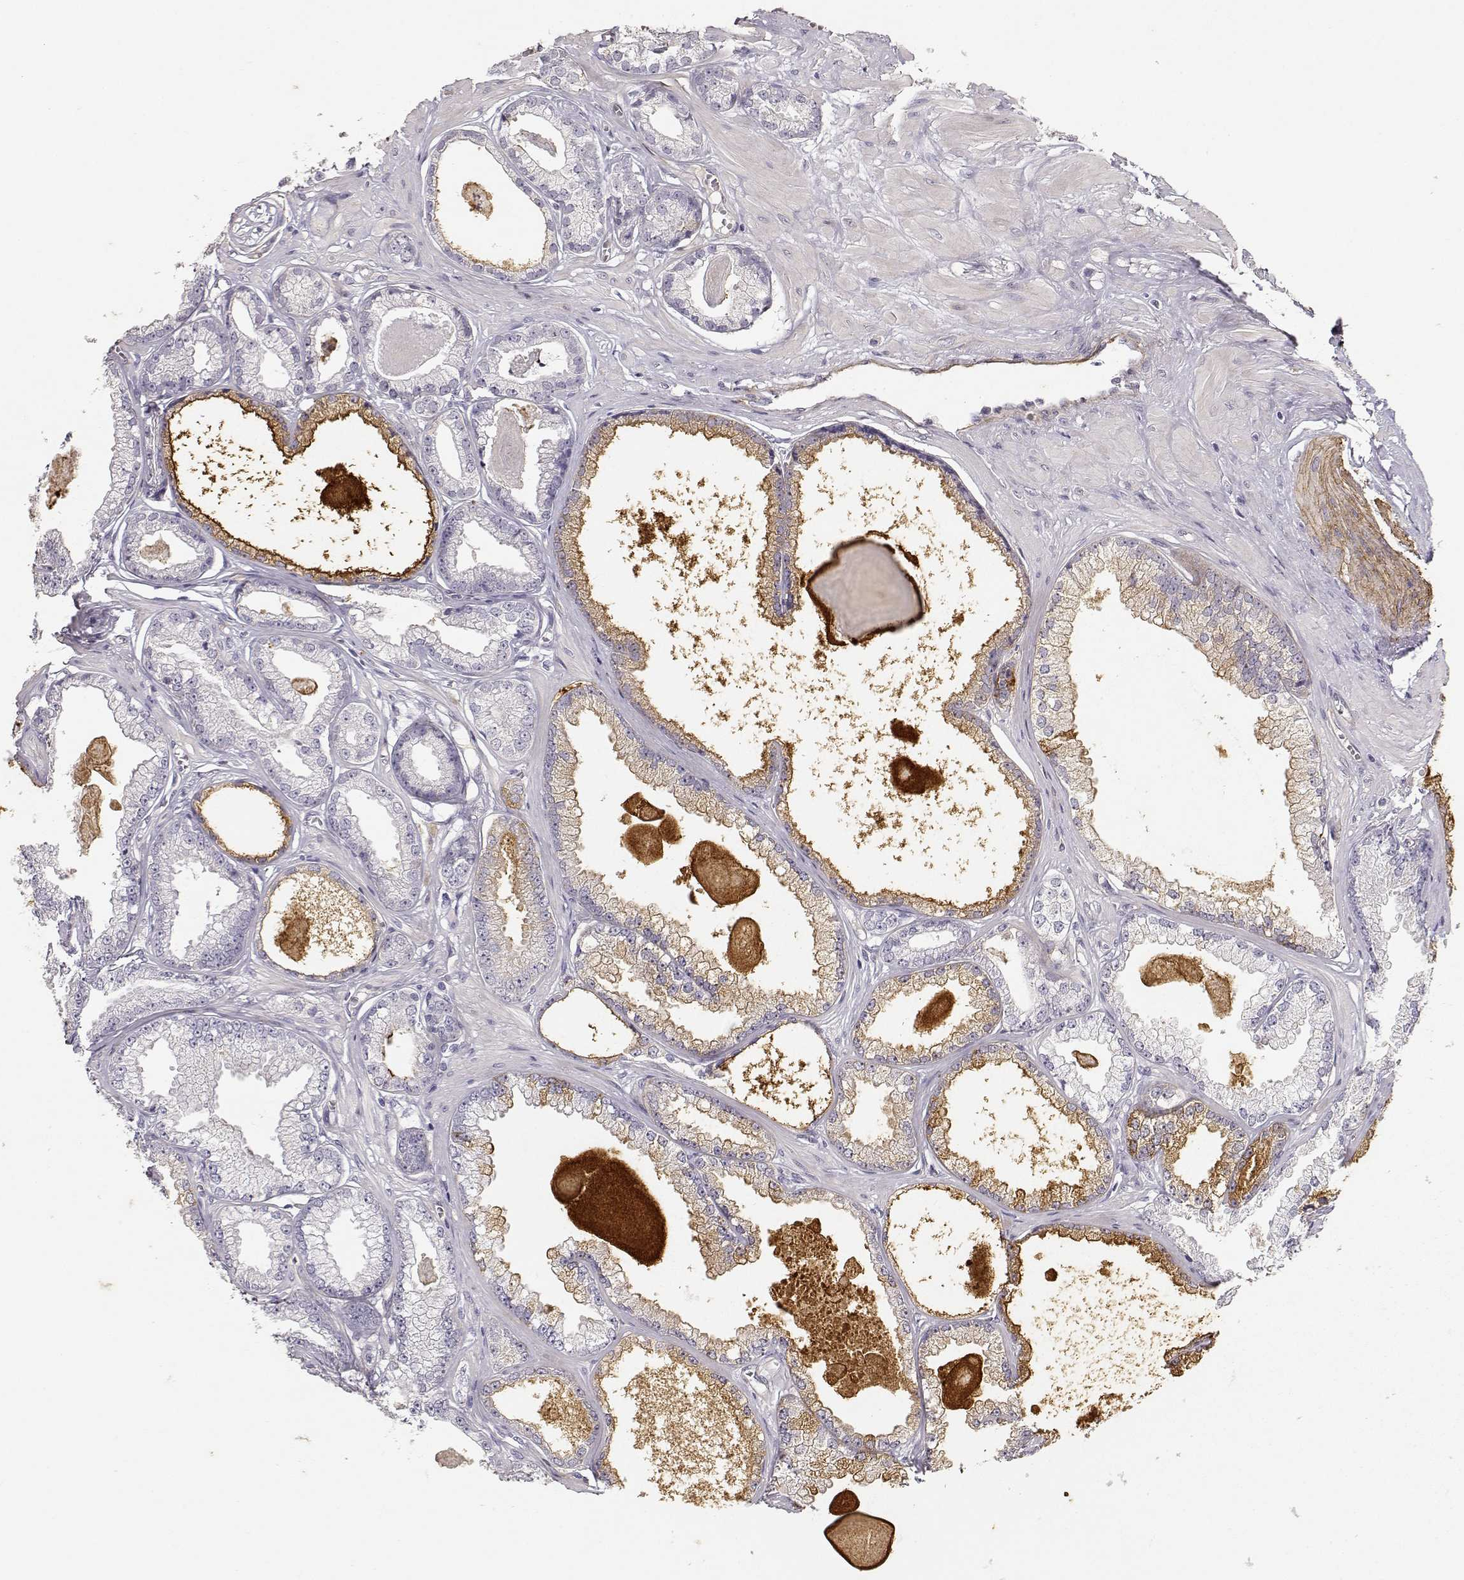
{"staining": {"intensity": "negative", "quantity": "none", "location": "none"}, "tissue": "prostate cancer", "cell_type": "Tumor cells", "image_type": "cancer", "snomed": [{"axis": "morphology", "description": "Adenocarcinoma, Low grade"}, {"axis": "topography", "description": "Prostate"}], "caption": "The IHC photomicrograph has no significant staining in tumor cells of prostate low-grade adenocarcinoma tissue. The staining was performed using DAB (3,3'-diaminobenzidine) to visualize the protein expression in brown, while the nuclei were stained in blue with hematoxylin (Magnification: 20x).", "gene": "LAMA5", "patient": {"sex": "male", "age": 64}}